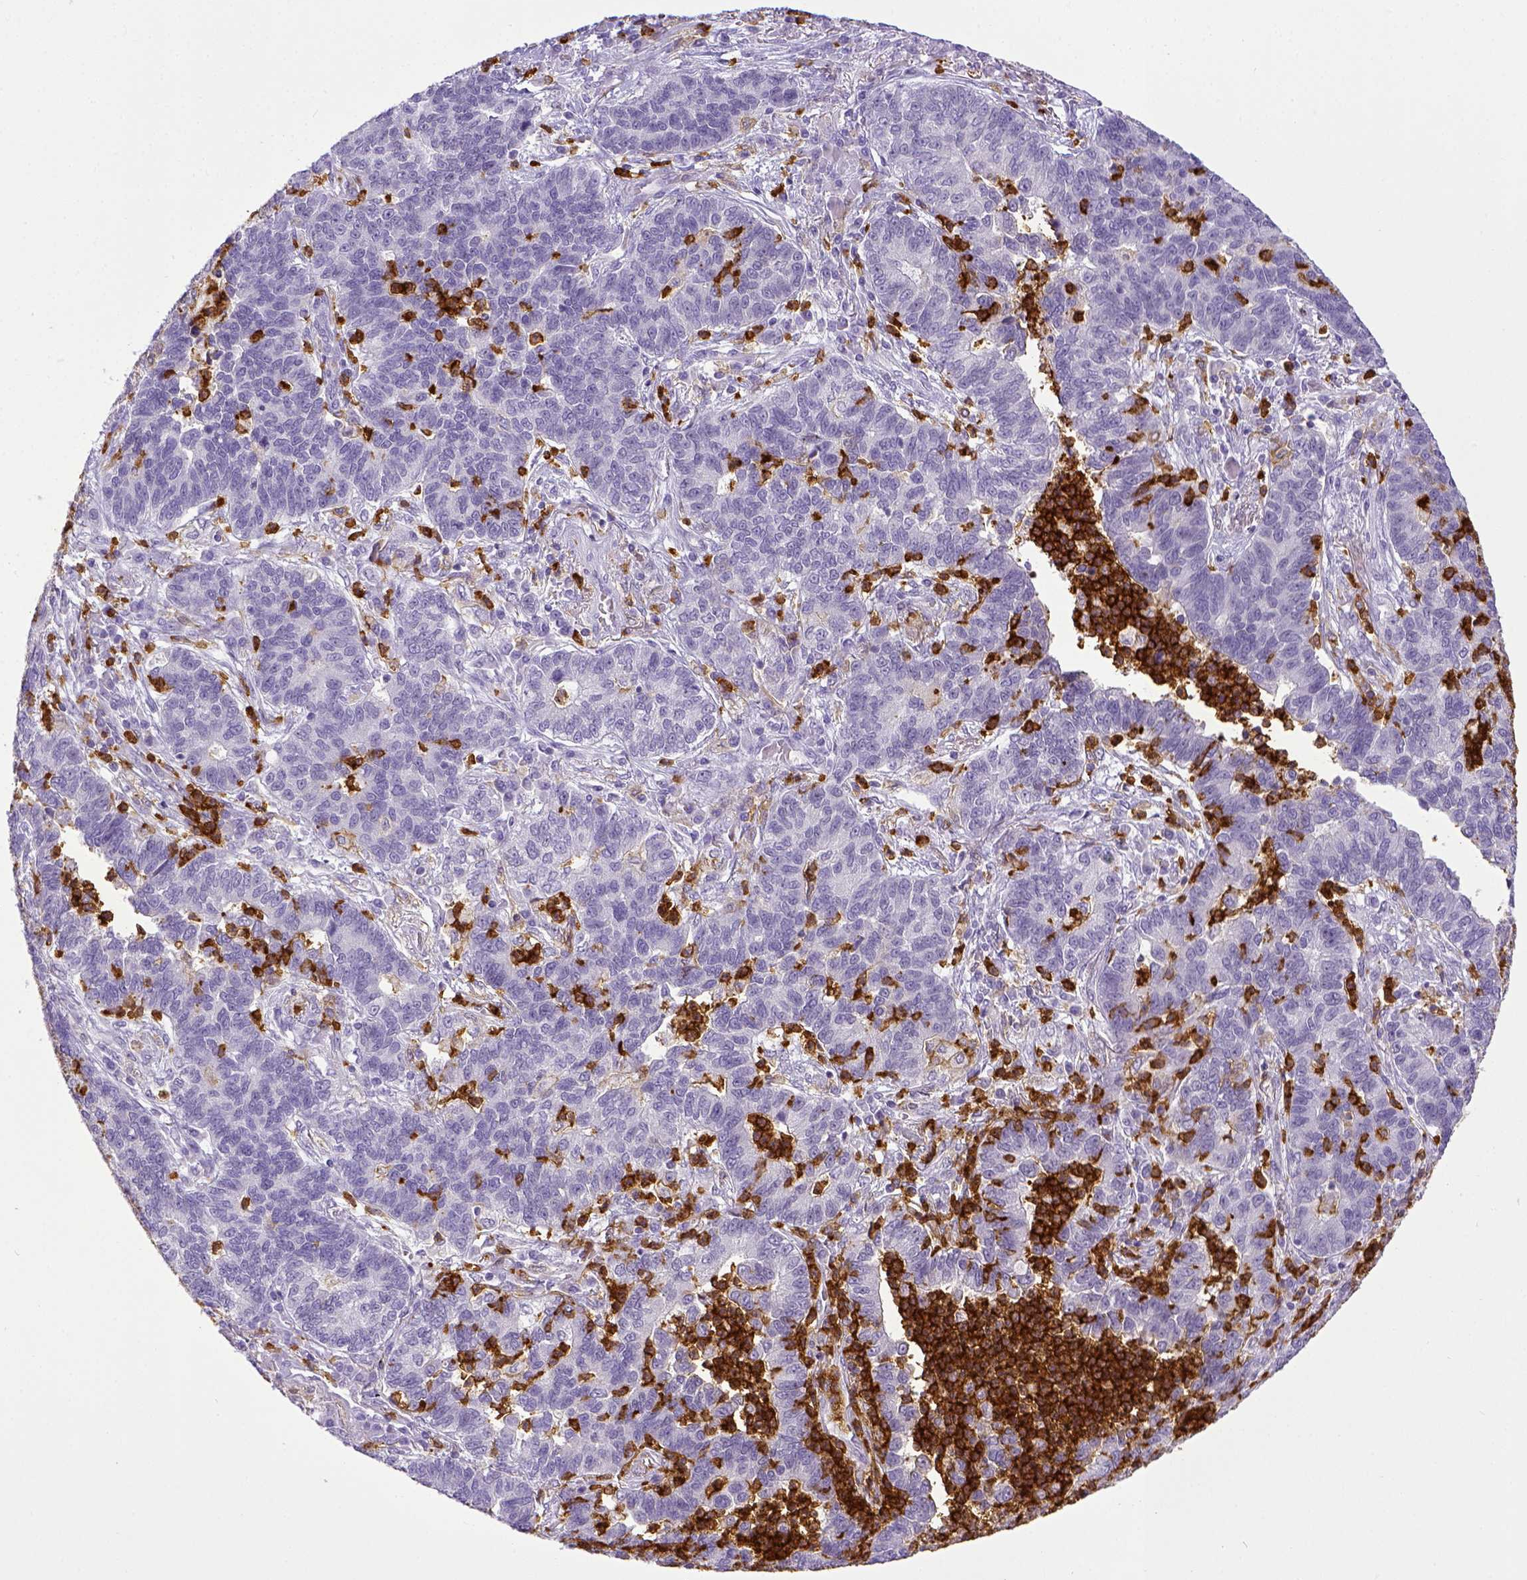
{"staining": {"intensity": "negative", "quantity": "none", "location": "none"}, "tissue": "lung cancer", "cell_type": "Tumor cells", "image_type": "cancer", "snomed": [{"axis": "morphology", "description": "Adenocarcinoma, NOS"}, {"axis": "topography", "description": "Lung"}], "caption": "Tumor cells are negative for protein expression in human lung cancer (adenocarcinoma). (Brightfield microscopy of DAB (3,3'-diaminobenzidine) immunohistochemistry at high magnification).", "gene": "ITGAM", "patient": {"sex": "female", "age": 57}}